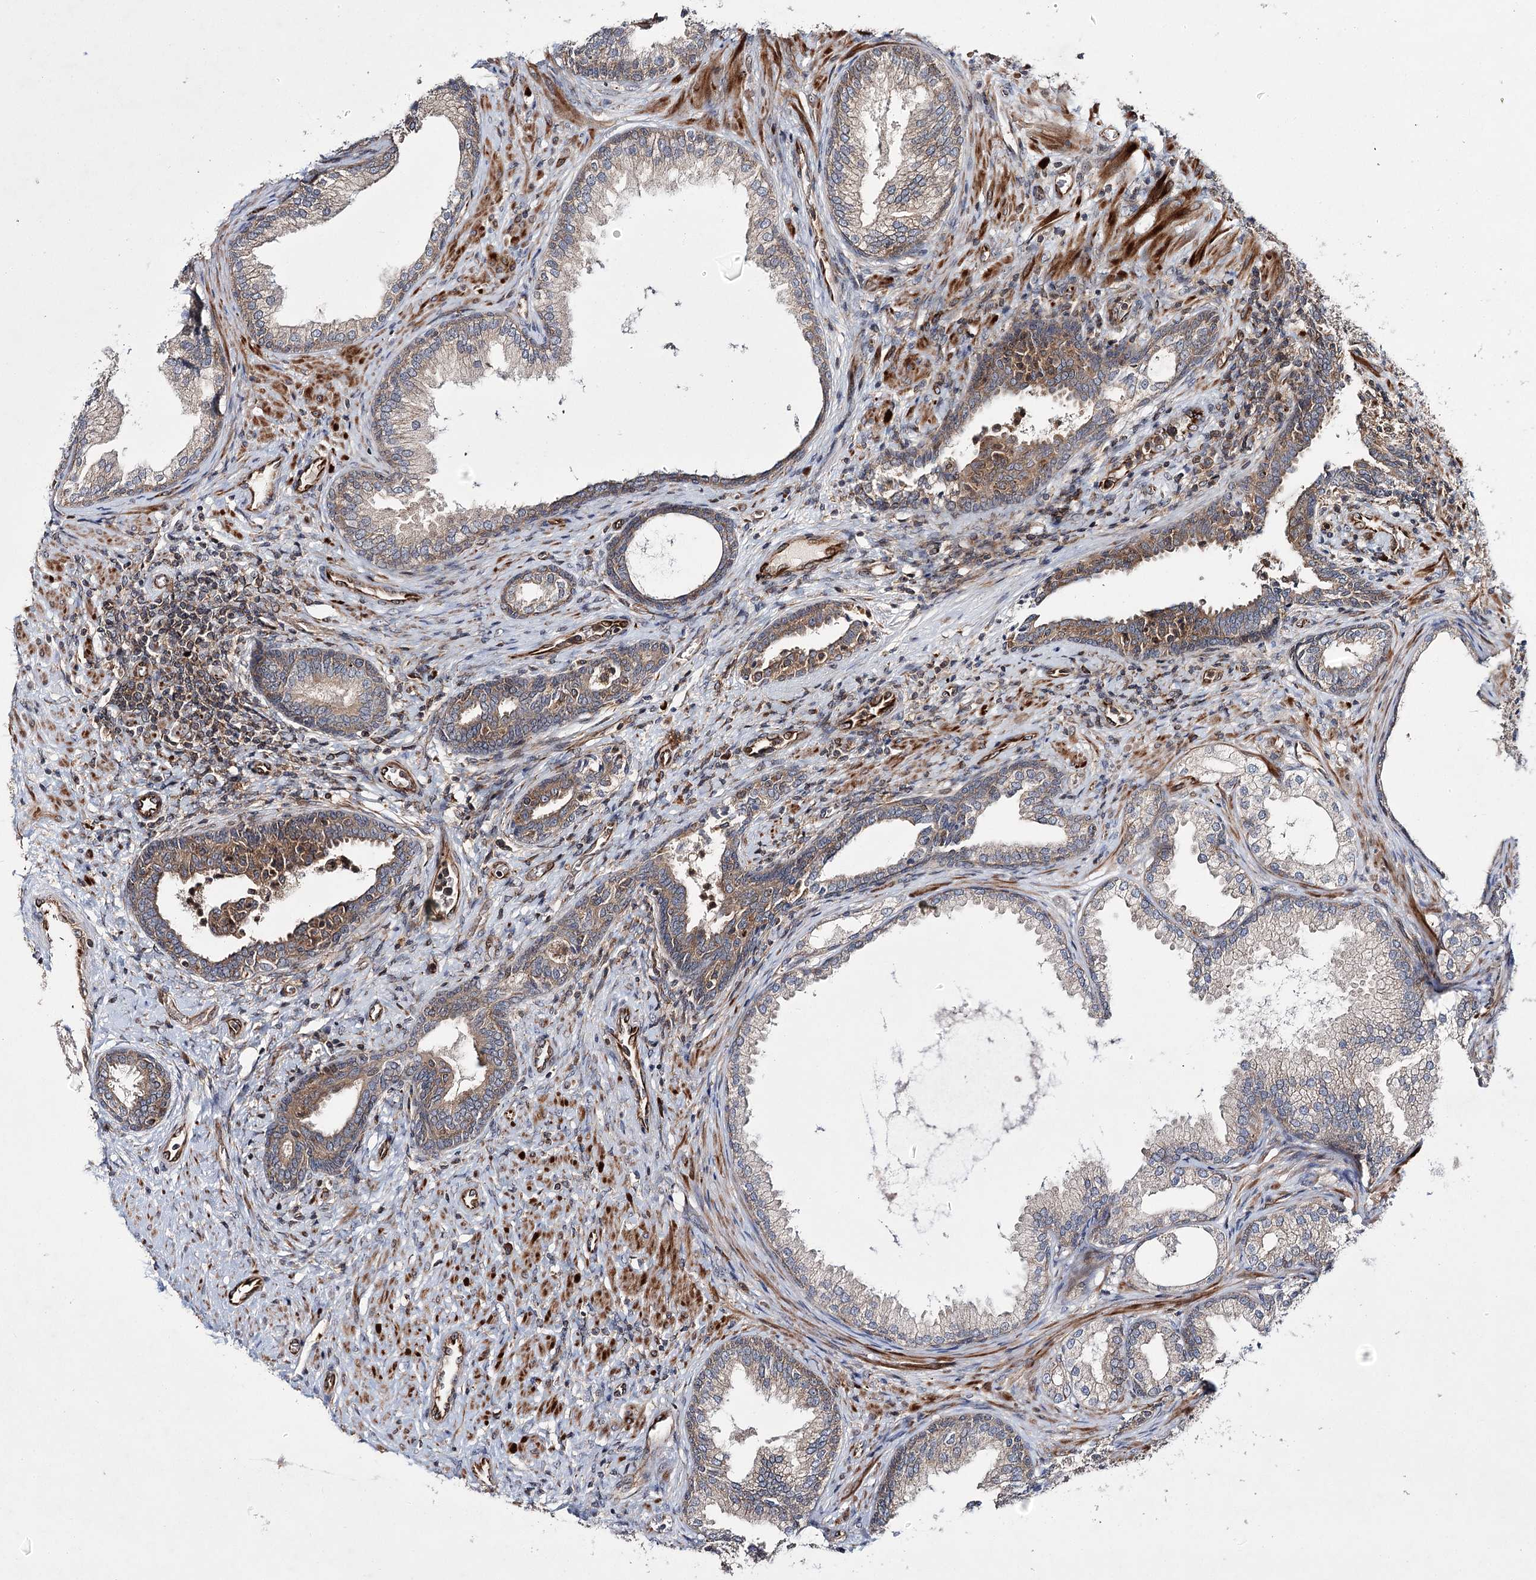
{"staining": {"intensity": "moderate", "quantity": ">75%", "location": "cytoplasmic/membranous"}, "tissue": "prostate", "cell_type": "Glandular cells", "image_type": "normal", "snomed": [{"axis": "morphology", "description": "Normal tissue, NOS"}, {"axis": "topography", "description": "Prostate"}], "caption": "The micrograph reveals immunohistochemical staining of normal prostate. There is moderate cytoplasmic/membranous positivity is identified in about >75% of glandular cells. The staining was performed using DAB, with brown indicating positive protein expression. Nuclei are stained blue with hematoxylin.", "gene": "HECTD2", "patient": {"sex": "male", "age": 76}}